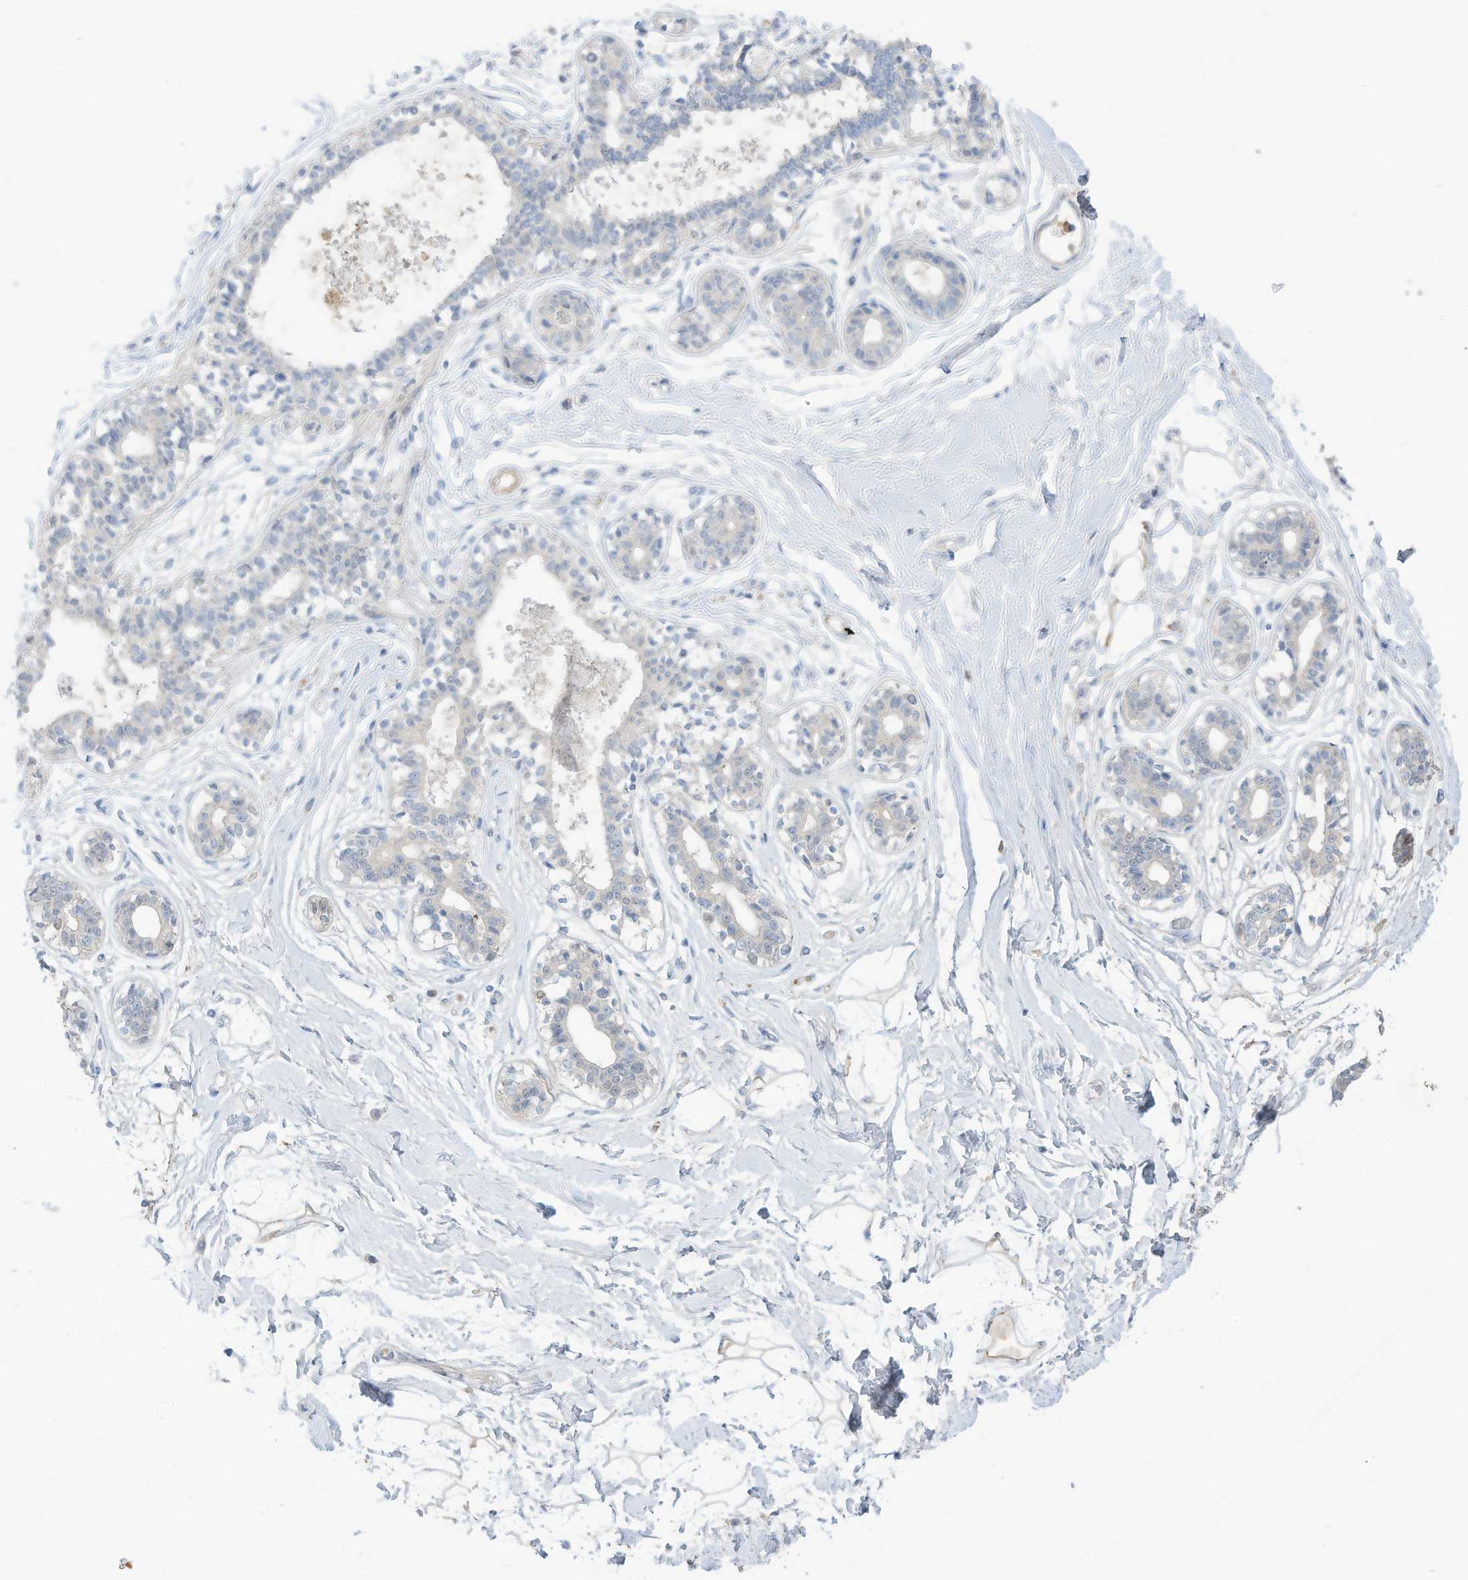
{"staining": {"intensity": "negative", "quantity": "none", "location": "none"}, "tissue": "breast", "cell_type": "Adipocytes", "image_type": "normal", "snomed": [{"axis": "morphology", "description": "Normal tissue, NOS"}, {"axis": "topography", "description": "Breast"}], "caption": "Immunohistochemical staining of unremarkable human breast displays no significant positivity in adipocytes. Nuclei are stained in blue.", "gene": "HSD17B13", "patient": {"sex": "female", "age": 45}}